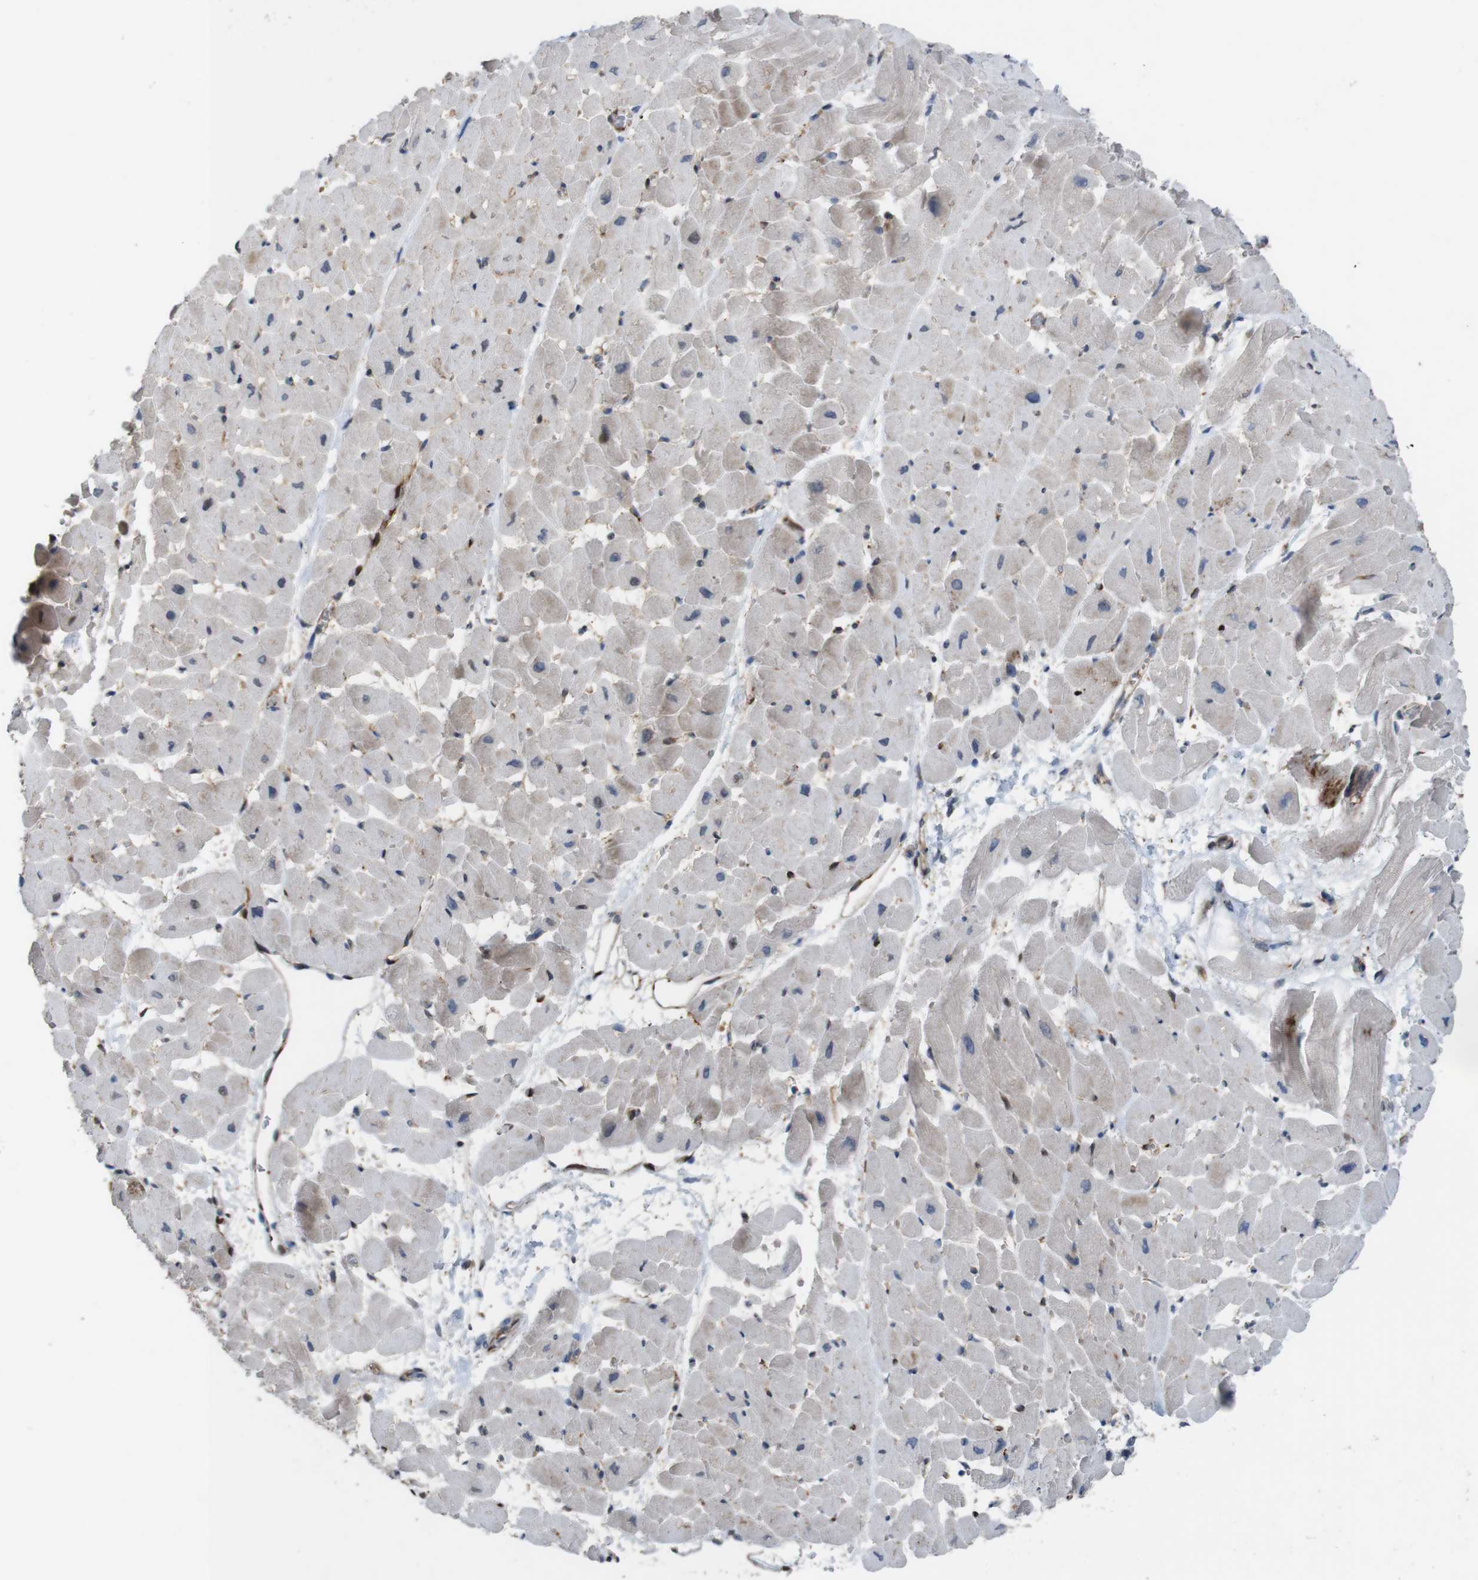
{"staining": {"intensity": "weak", "quantity": "<25%", "location": "cytoplasmic/membranous"}, "tissue": "heart muscle", "cell_type": "Cardiomyocytes", "image_type": "normal", "snomed": [{"axis": "morphology", "description": "Normal tissue, NOS"}, {"axis": "topography", "description": "Heart"}], "caption": "Immunohistochemistry micrograph of normal human heart muscle stained for a protein (brown), which demonstrates no staining in cardiomyocytes. Nuclei are stained in blue.", "gene": "PCOLCE2", "patient": {"sex": "male", "age": 45}}